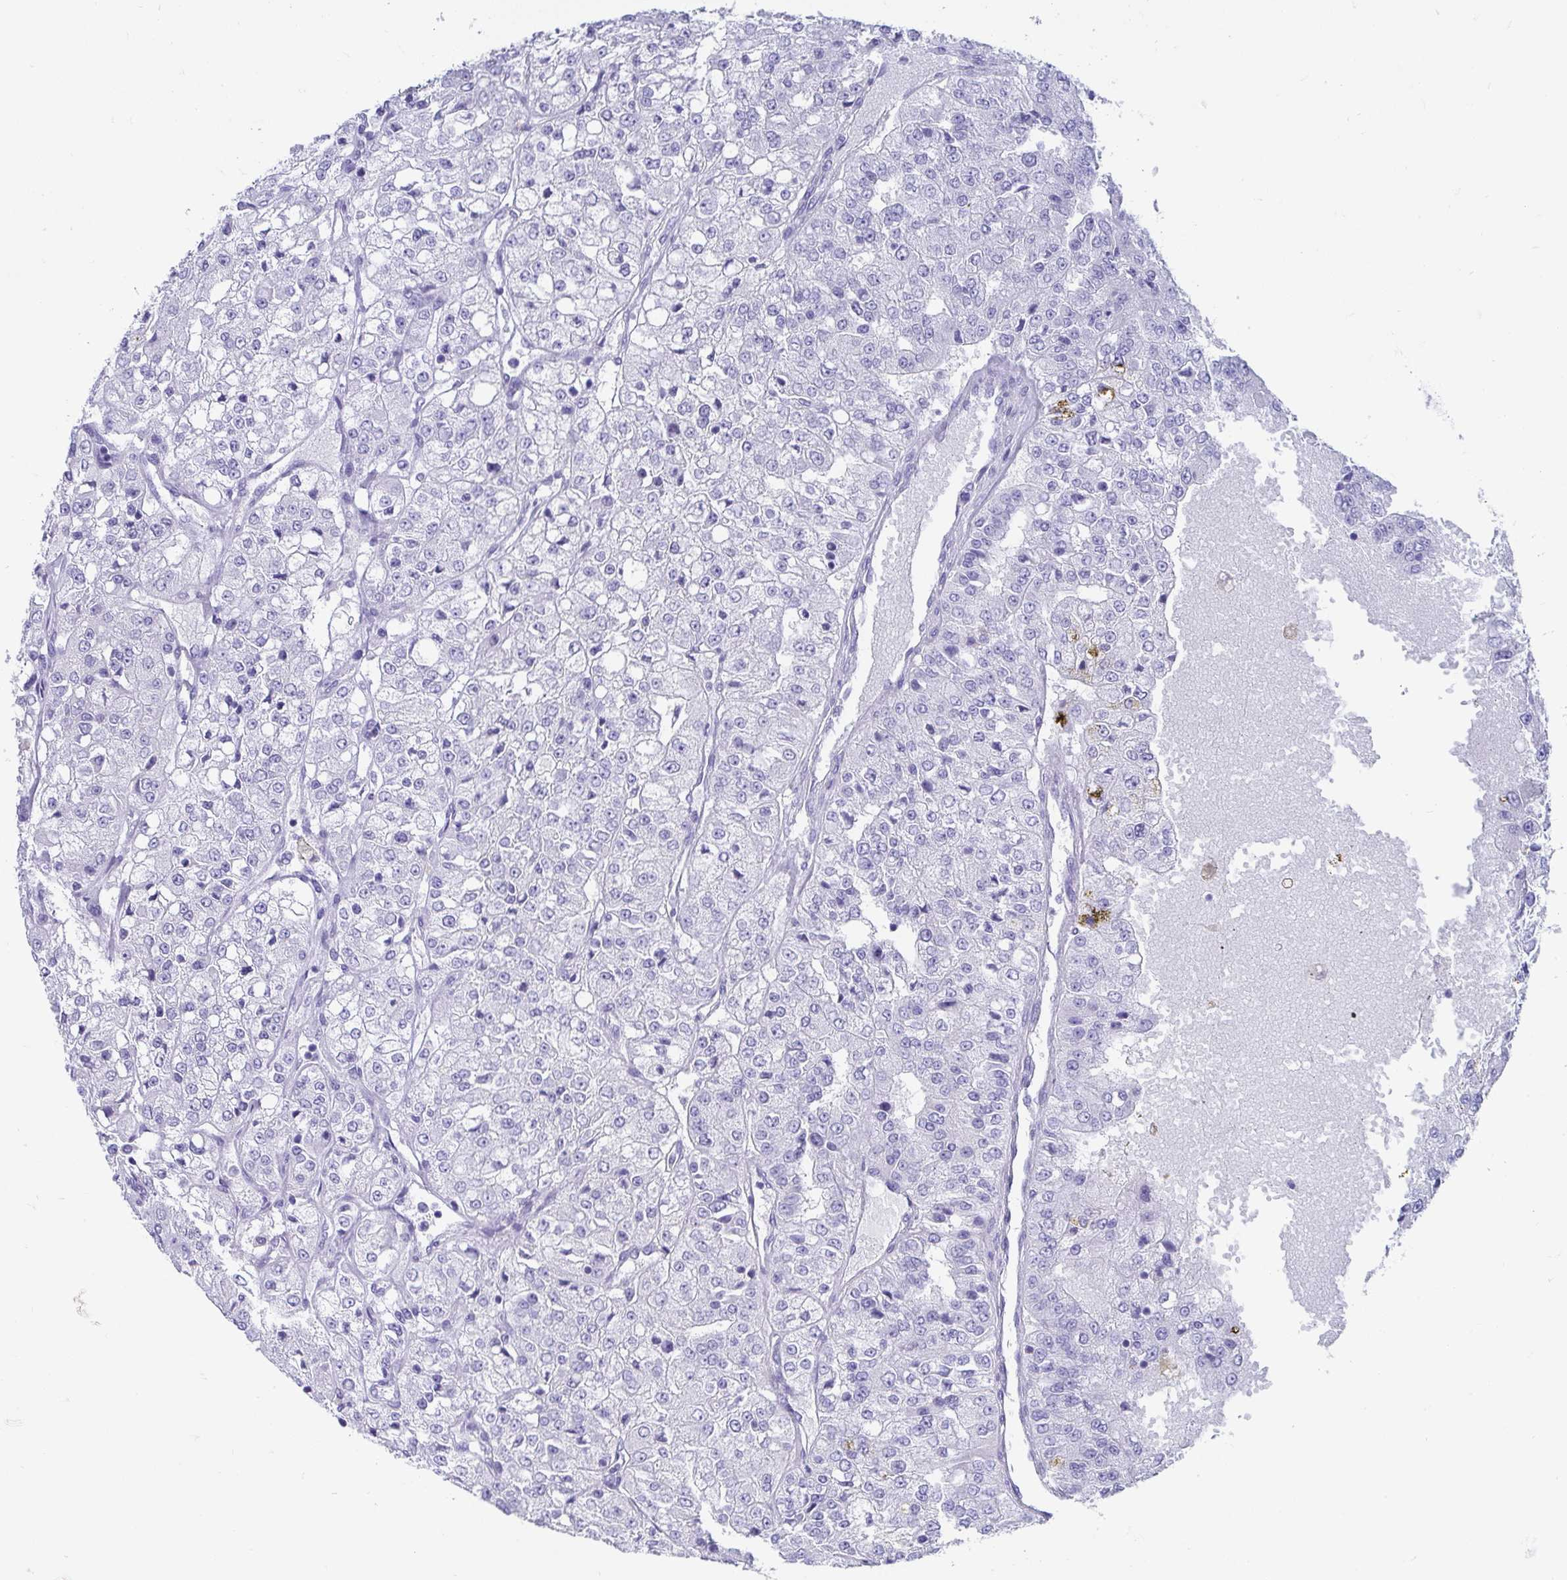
{"staining": {"intensity": "negative", "quantity": "none", "location": "none"}, "tissue": "renal cancer", "cell_type": "Tumor cells", "image_type": "cancer", "snomed": [{"axis": "morphology", "description": "Adenocarcinoma, NOS"}, {"axis": "topography", "description": "Kidney"}], "caption": "Renal cancer stained for a protein using IHC shows no positivity tumor cells.", "gene": "SEC14L3", "patient": {"sex": "female", "age": 63}}